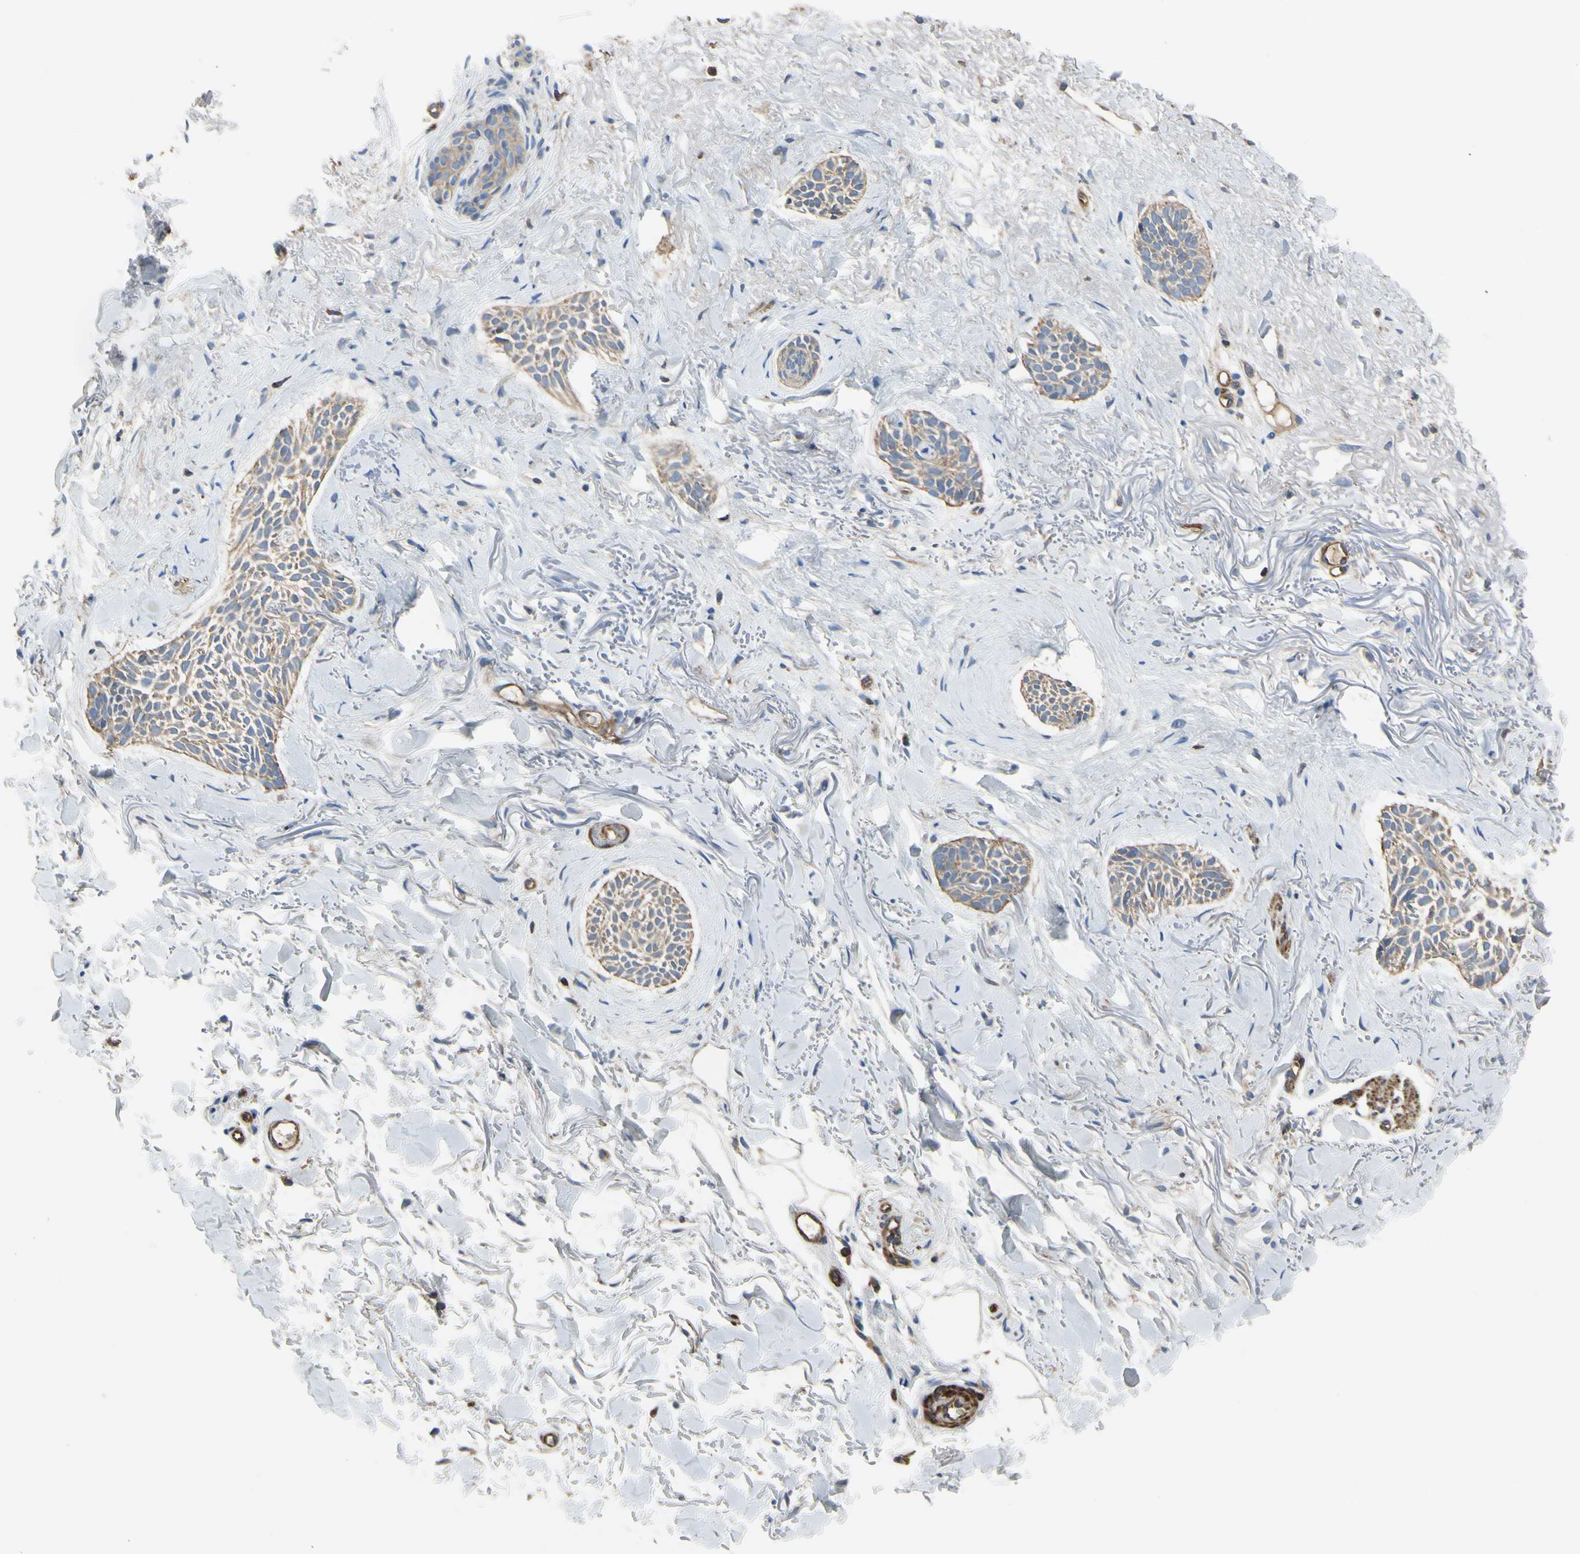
{"staining": {"intensity": "weak", "quantity": ">75%", "location": "cytoplasmic/membranous"}, "tissue": "skin cancer", "cell_type": "Tumor cells", "image_type": "cancer", "snomed": [{"axis": "morphology", "description": "Normal tissue, NOS"}, {"axis": "morphology", "description": "Basal cell carcinoma"}, {"axis": "topography", "description": "Skin"}], "caption": "Brown immunohistochemical staining in human skin cancer demonstrates weak cytoplasmic/membranous expression in approximately >75% of tumor cells.", "gene": "BECN1", "patient": {"sex": "female", "age": 84}}